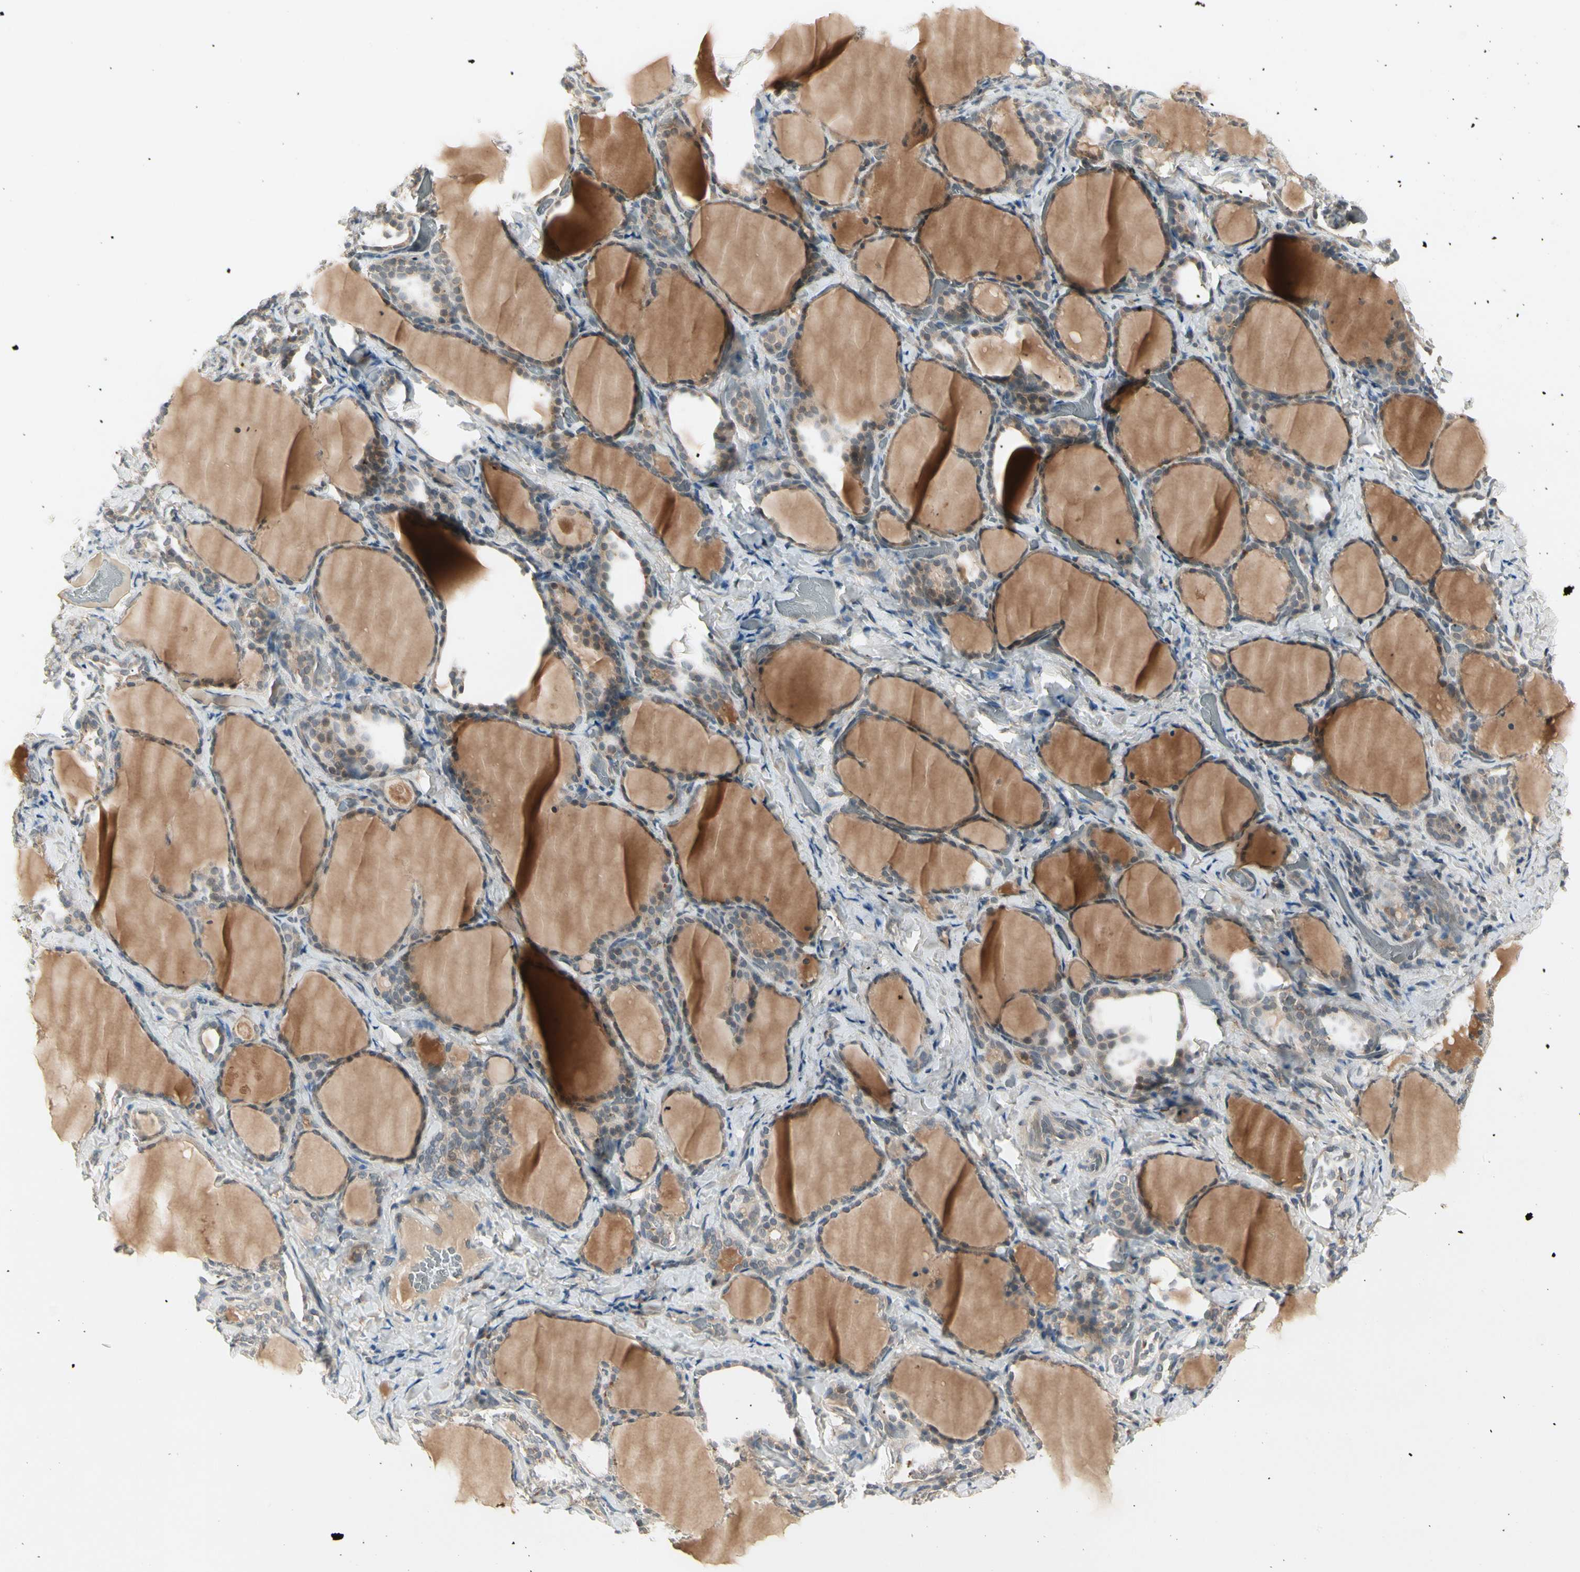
{"staining": {"intensity": "weak", "quantity": ">75%", "location": "cytoplasmic/membranous"}, "tissue": "thyroid gland", "cell_type": "Glandular cells", "image_type": "normal", "snomed": [{"axis": "morphology", "description": "Normal tissue, NOS"}, {"axis": "morphology", "description": "Papillary adenocarcinoma, NOS"}, {"axis": "topography", "description": "Thyroid gland"}], "caption": "Brown immunohistochemical staining in unremarkable human thyroid gland displays weak cytoplasmic/membranous staining in approximately >75% of glandular cells.", "gene": "CCL4", "patient": {"sex": "female", "age": 30}}